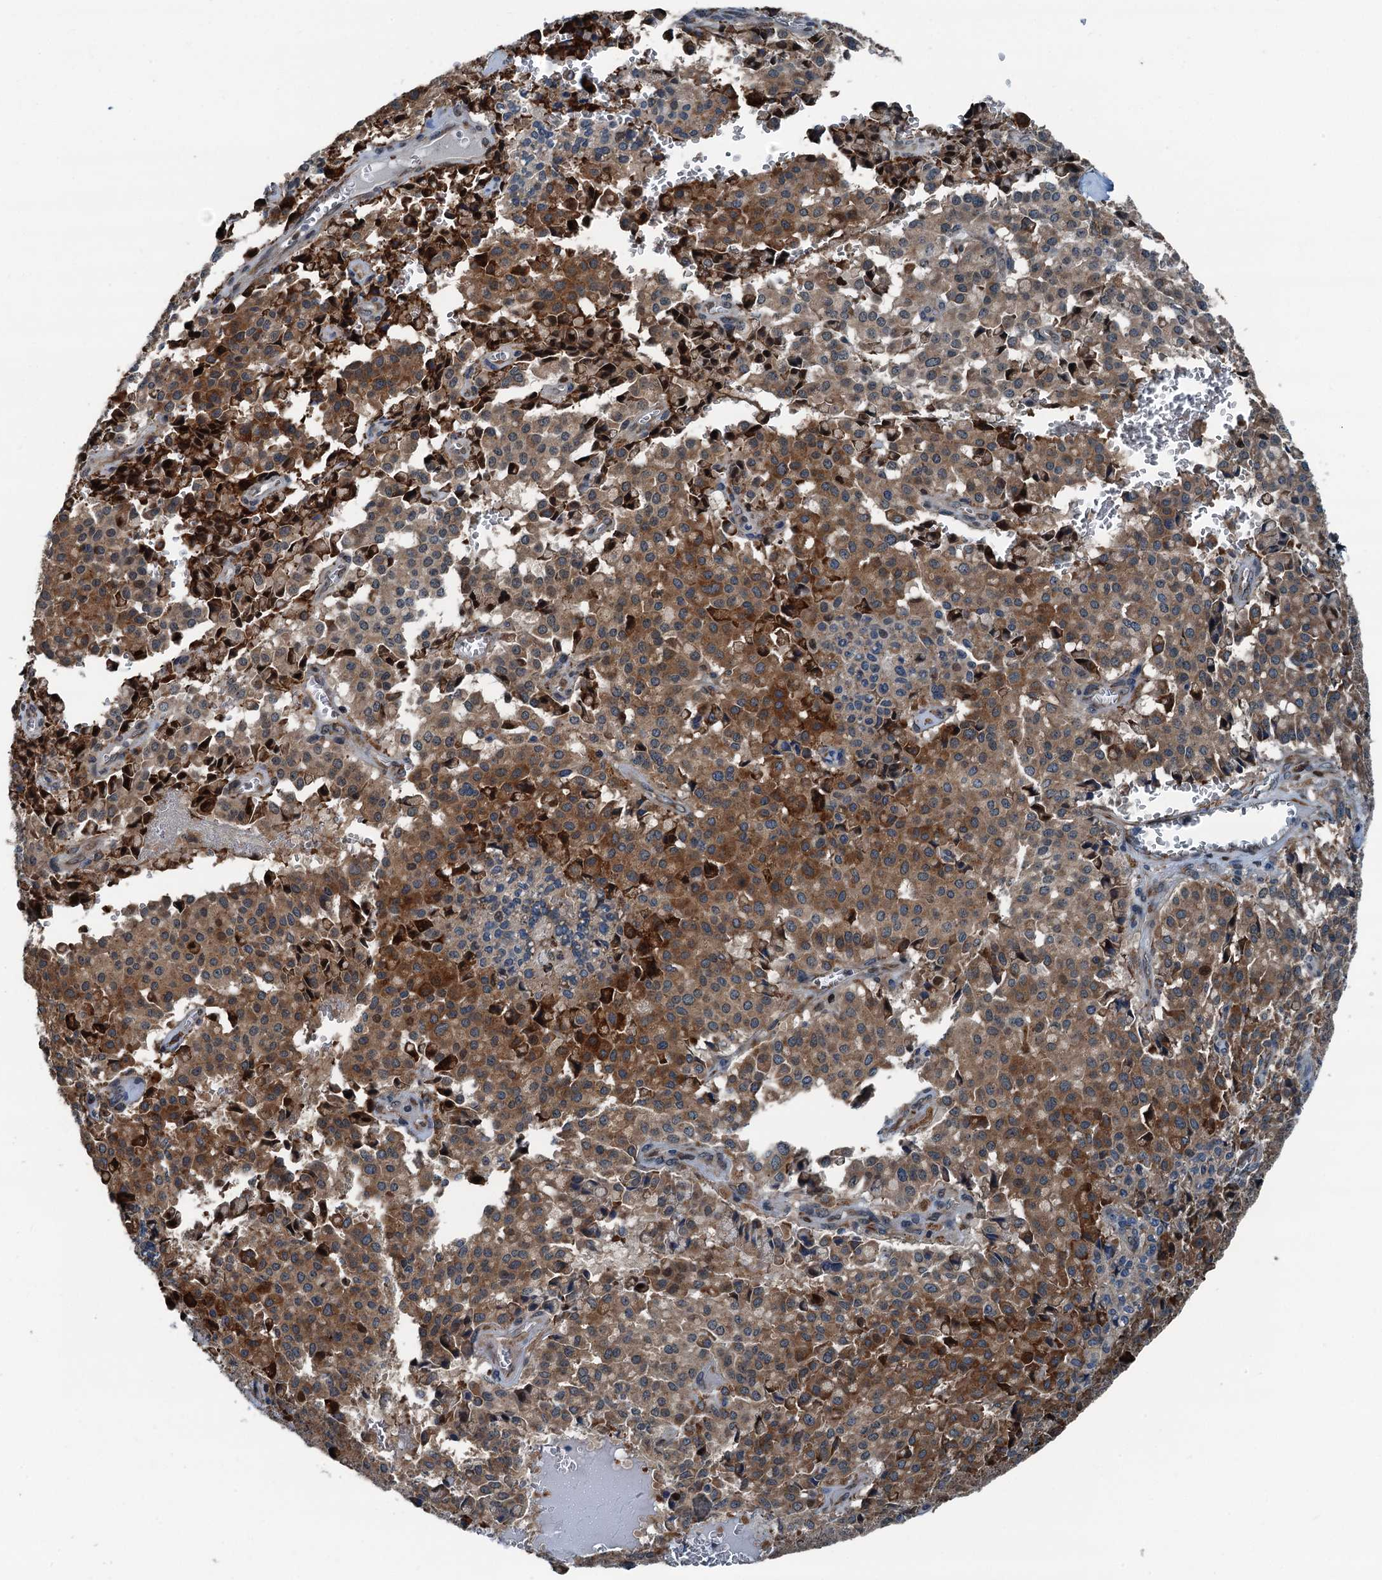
{"staining": {"intensity": "moderate", "quantity": ">75%", "location": "cytoplasmic/membranous"}, "tissue": "pancreatic cancer", "cell_type": "Tumor cells", "image_type": "cancer", "snomed": [{"axis": "morphology", "description": "Adenocarcinoma, NOS"}, {"axis": "topography", "description": "Pancreas"}], "caption": "A histopathology image showing moderate cytoplasmic/membranous expression in about >75% of tumor cells in pancreatic adenocarcinoma, as visualized by brown immunohistochemical staining.", "gene": "TAMALIN", "patient": {"sex": "male", "age": 65}}